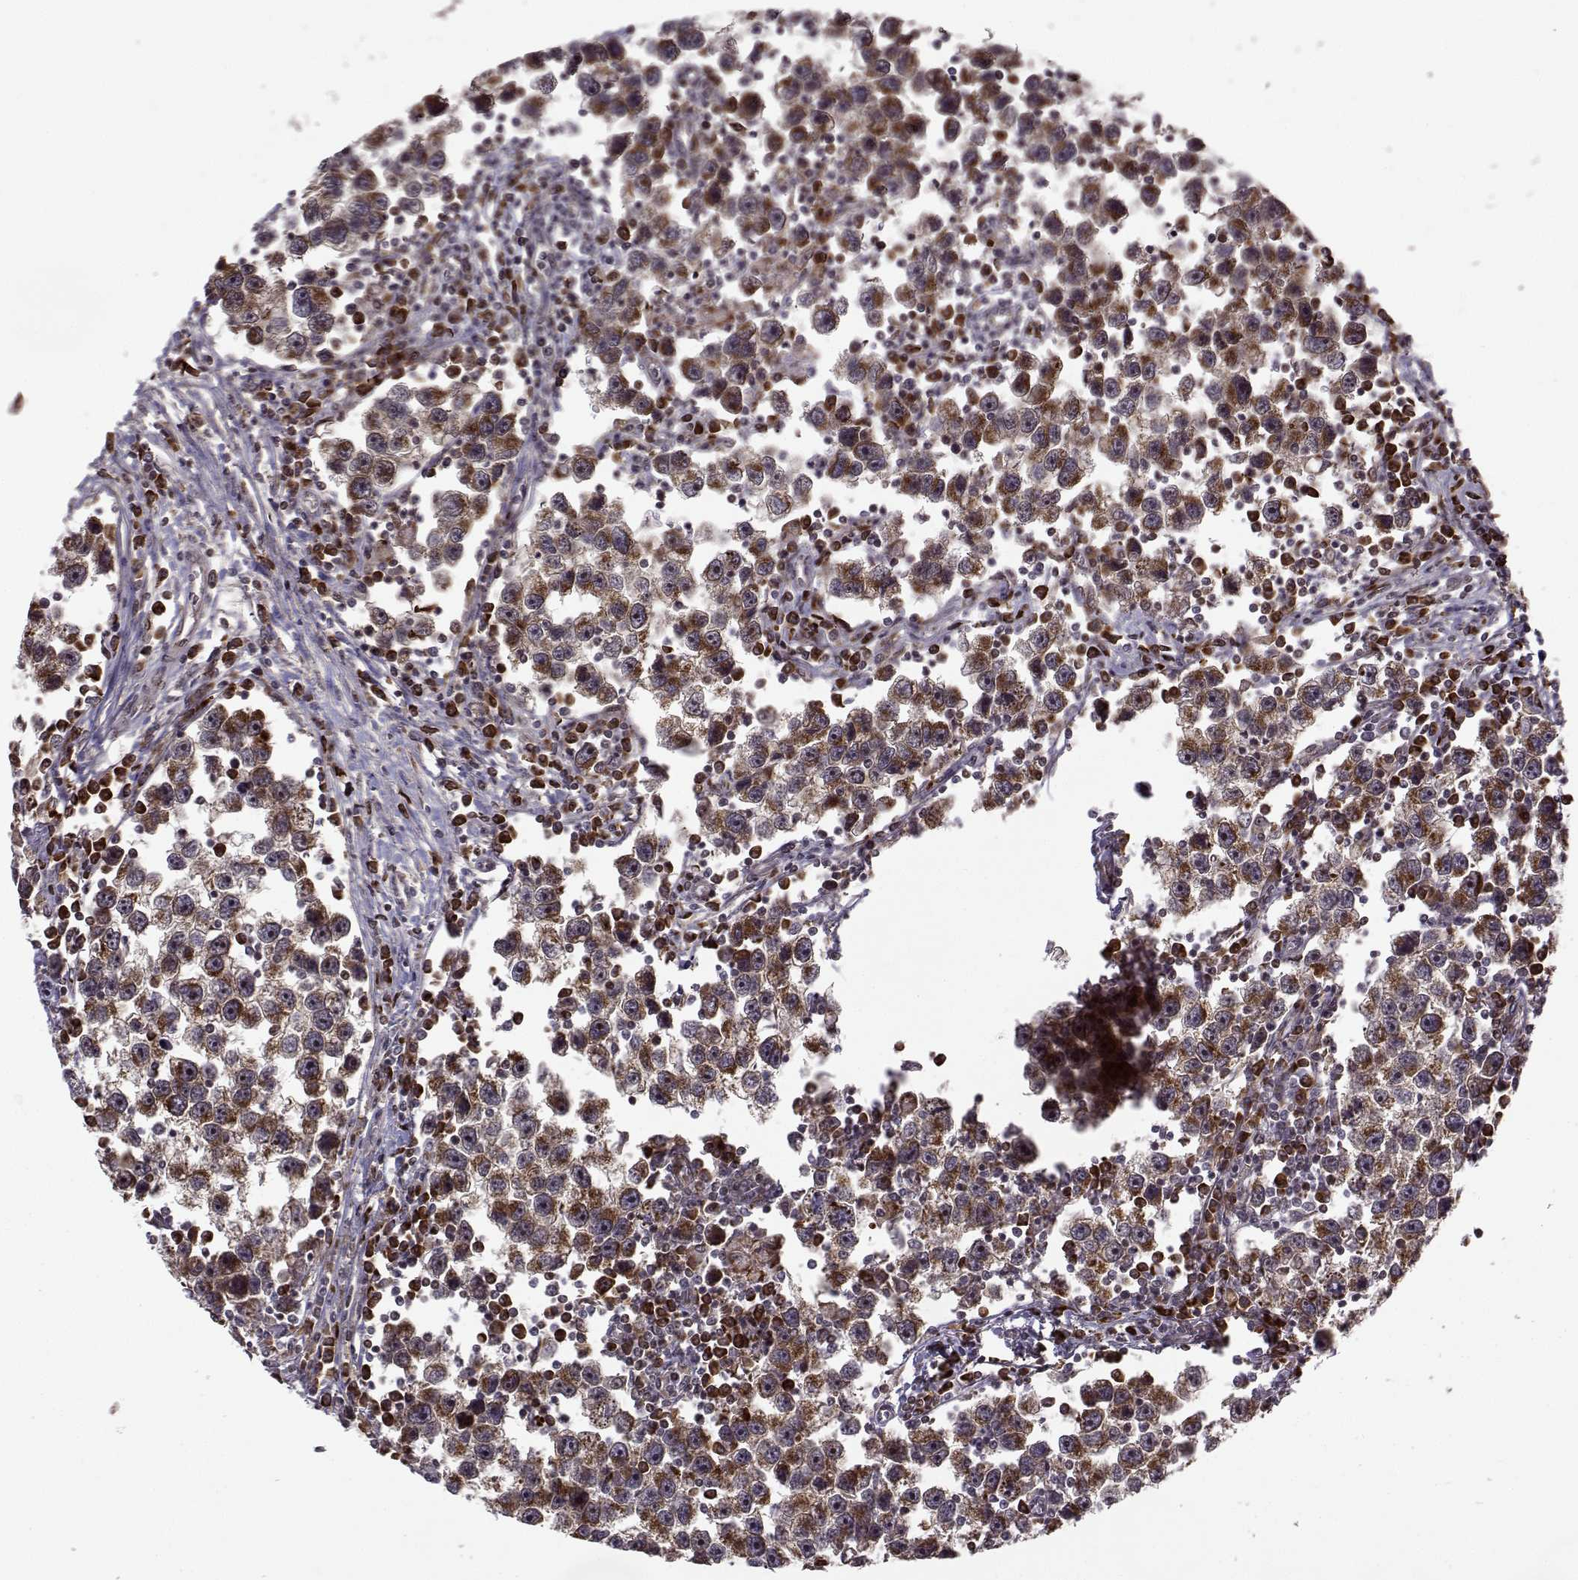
{"staining": {"intensity": "strong", "quantity": ">75%", "location": "cytoplasmic/membranous"}, "tissue": "testis cancer", "cell_type": "Tumor cells", "image_type": "cancer", "snomed": [{"axis": "morphology", "description": "Seminoma, NOS"}, {"axis": "topography", "description": "Testis"}], "caption": "This image demonstrates immunohistochemistry staining of seminoma (testis), with high strong cytoplasmic/membranous expression in about >75% of tumor cells.", "gene": "RPL31", "patient": {"sex": "male", "age": 30}}